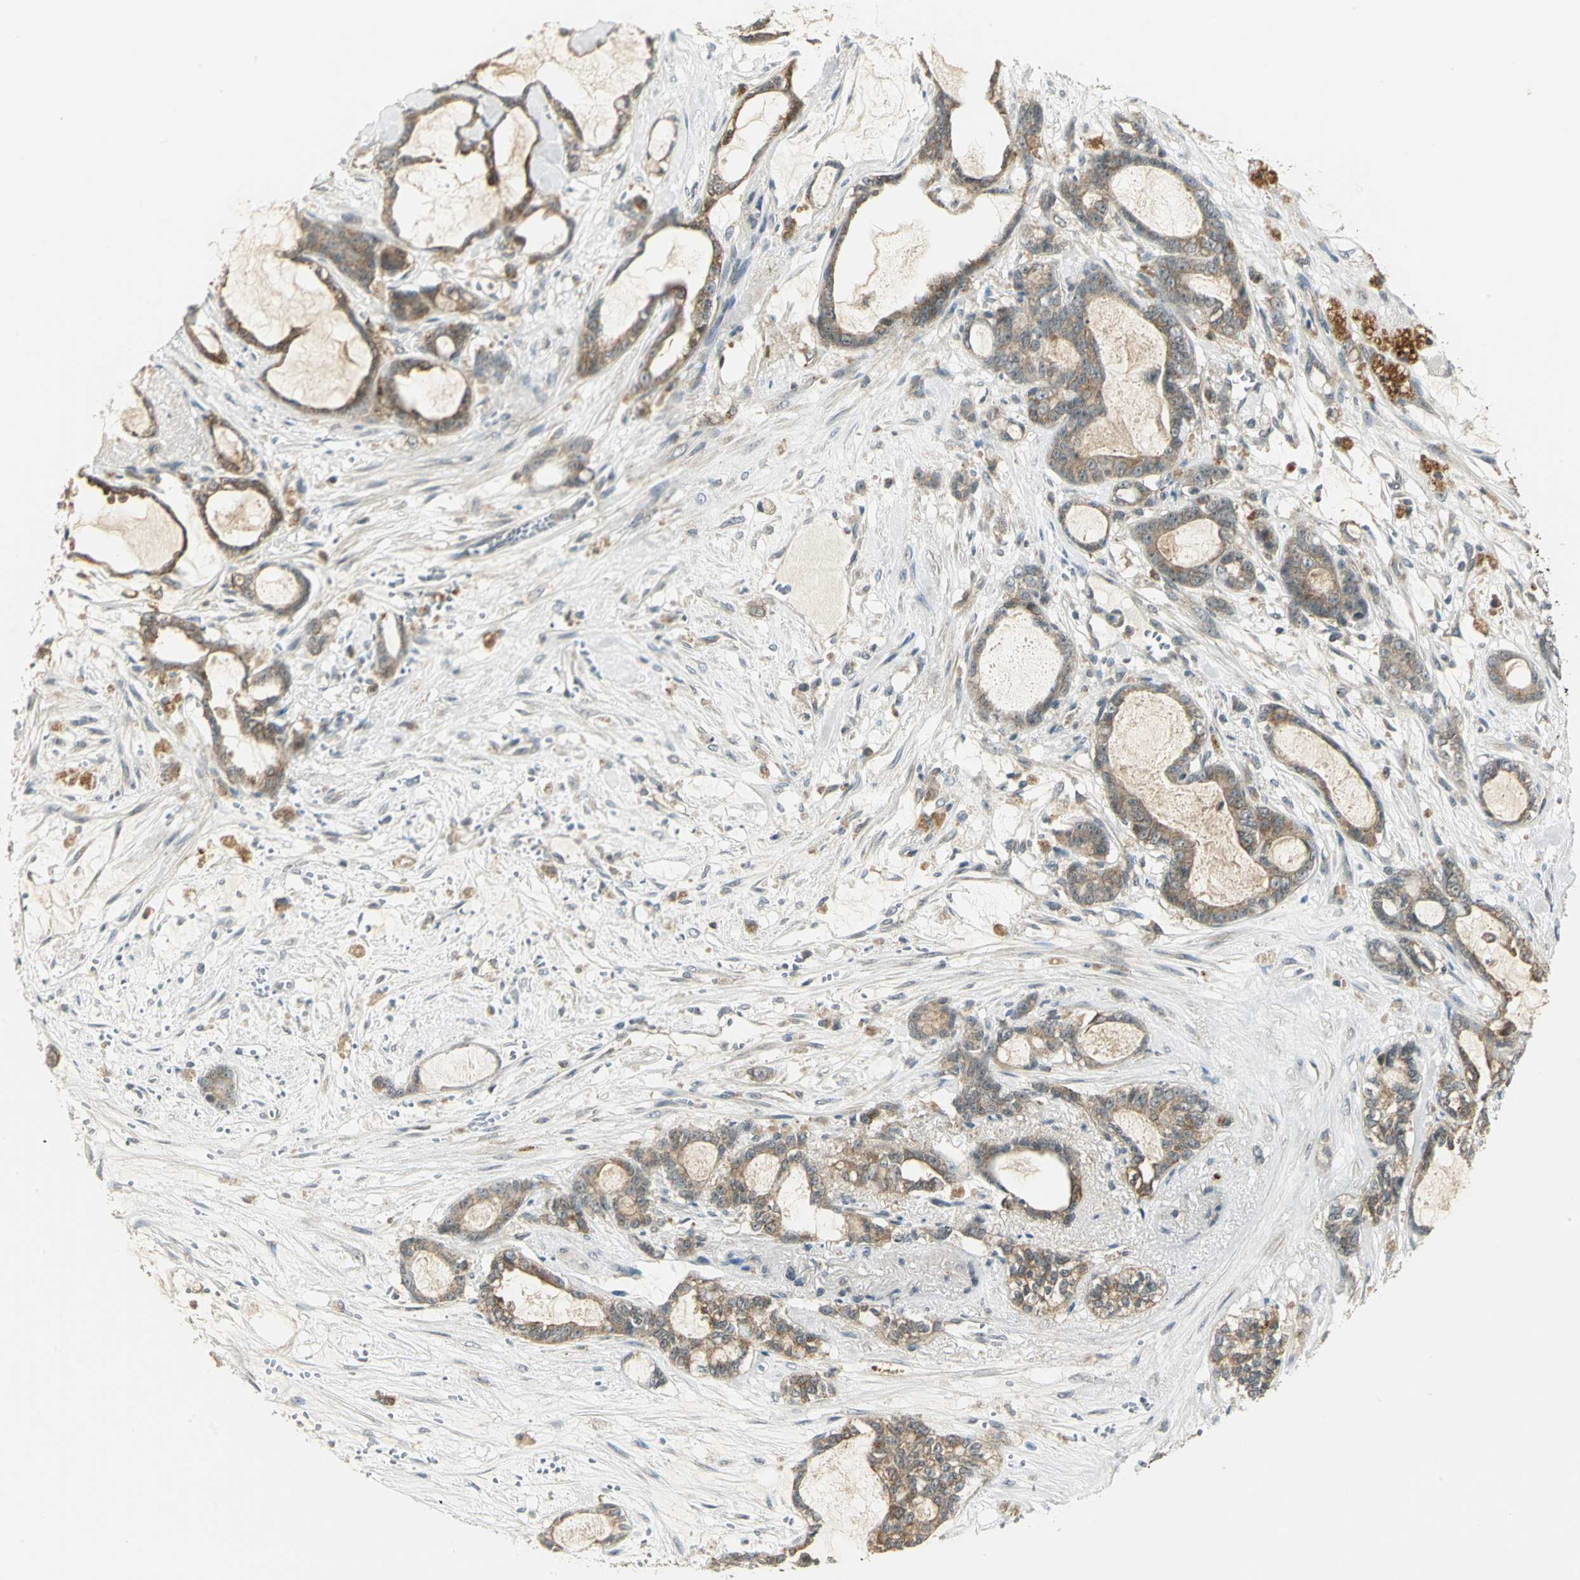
{"staining": {"intensity": "moderate", "quantity": ">75%", "location": "cytoplasmic/membranous"}, "tissue": "pancreatic cancer", "cell_type": "Tumor cells", "image_type": "cancer", "snomed": [{"axis": "morphology", "description": "Adenocarcinoma, NOS"}, {"axis": "topography", "description": "Pancreas"}], "caption": "Protein analysis of pancreatic adenocarcinoma tissue shows moderate cytoplasmic/membranous staining in about >75% of tumor cells.", "gene": "MAPK8IP3", "patient": {"sex": "female", "age": 73}}